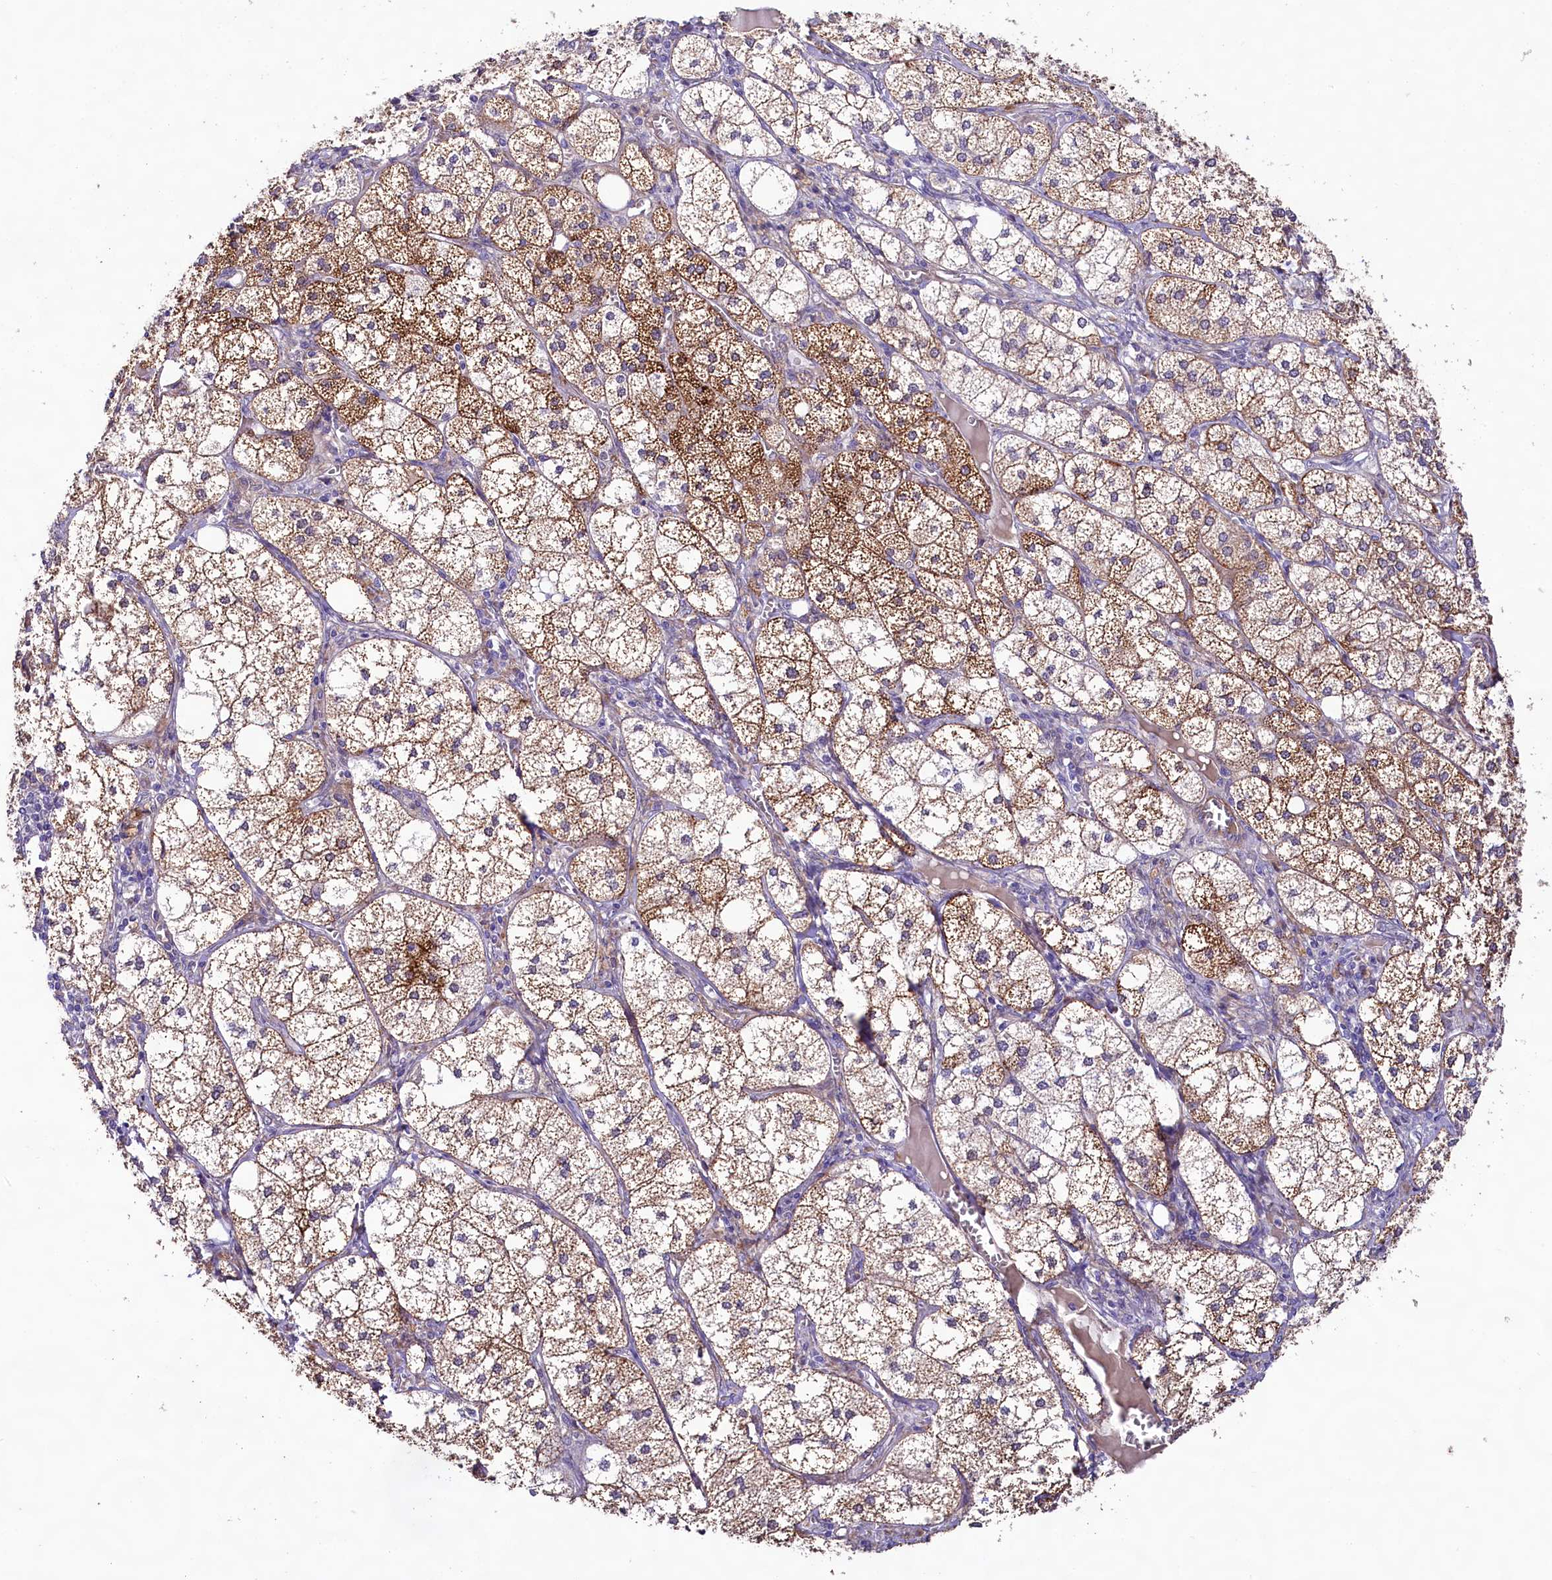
{"staining": {"intensity": "moderate", "quantity": ">75%", "location": "cytoplasmic/membranous"}, "tissue": "adrenal gland", "cell_type": "Glandular cells", "image_type": "normal", "snomed": [{"axis": "morphology", "description": "Normal tissue, NOS"}, {"axis": "topography", "description": "Adrenal gland"}], "caption": "Protein analysis of normal adrenal gland demonstrates moderate cytoplasmic/membranous positivity in about >75% of glandular cells. (DAB IHC with brightfield microscopy, high magnification).", "gene": "VPS11", "patient": {"sex": "female", "age": 61}}